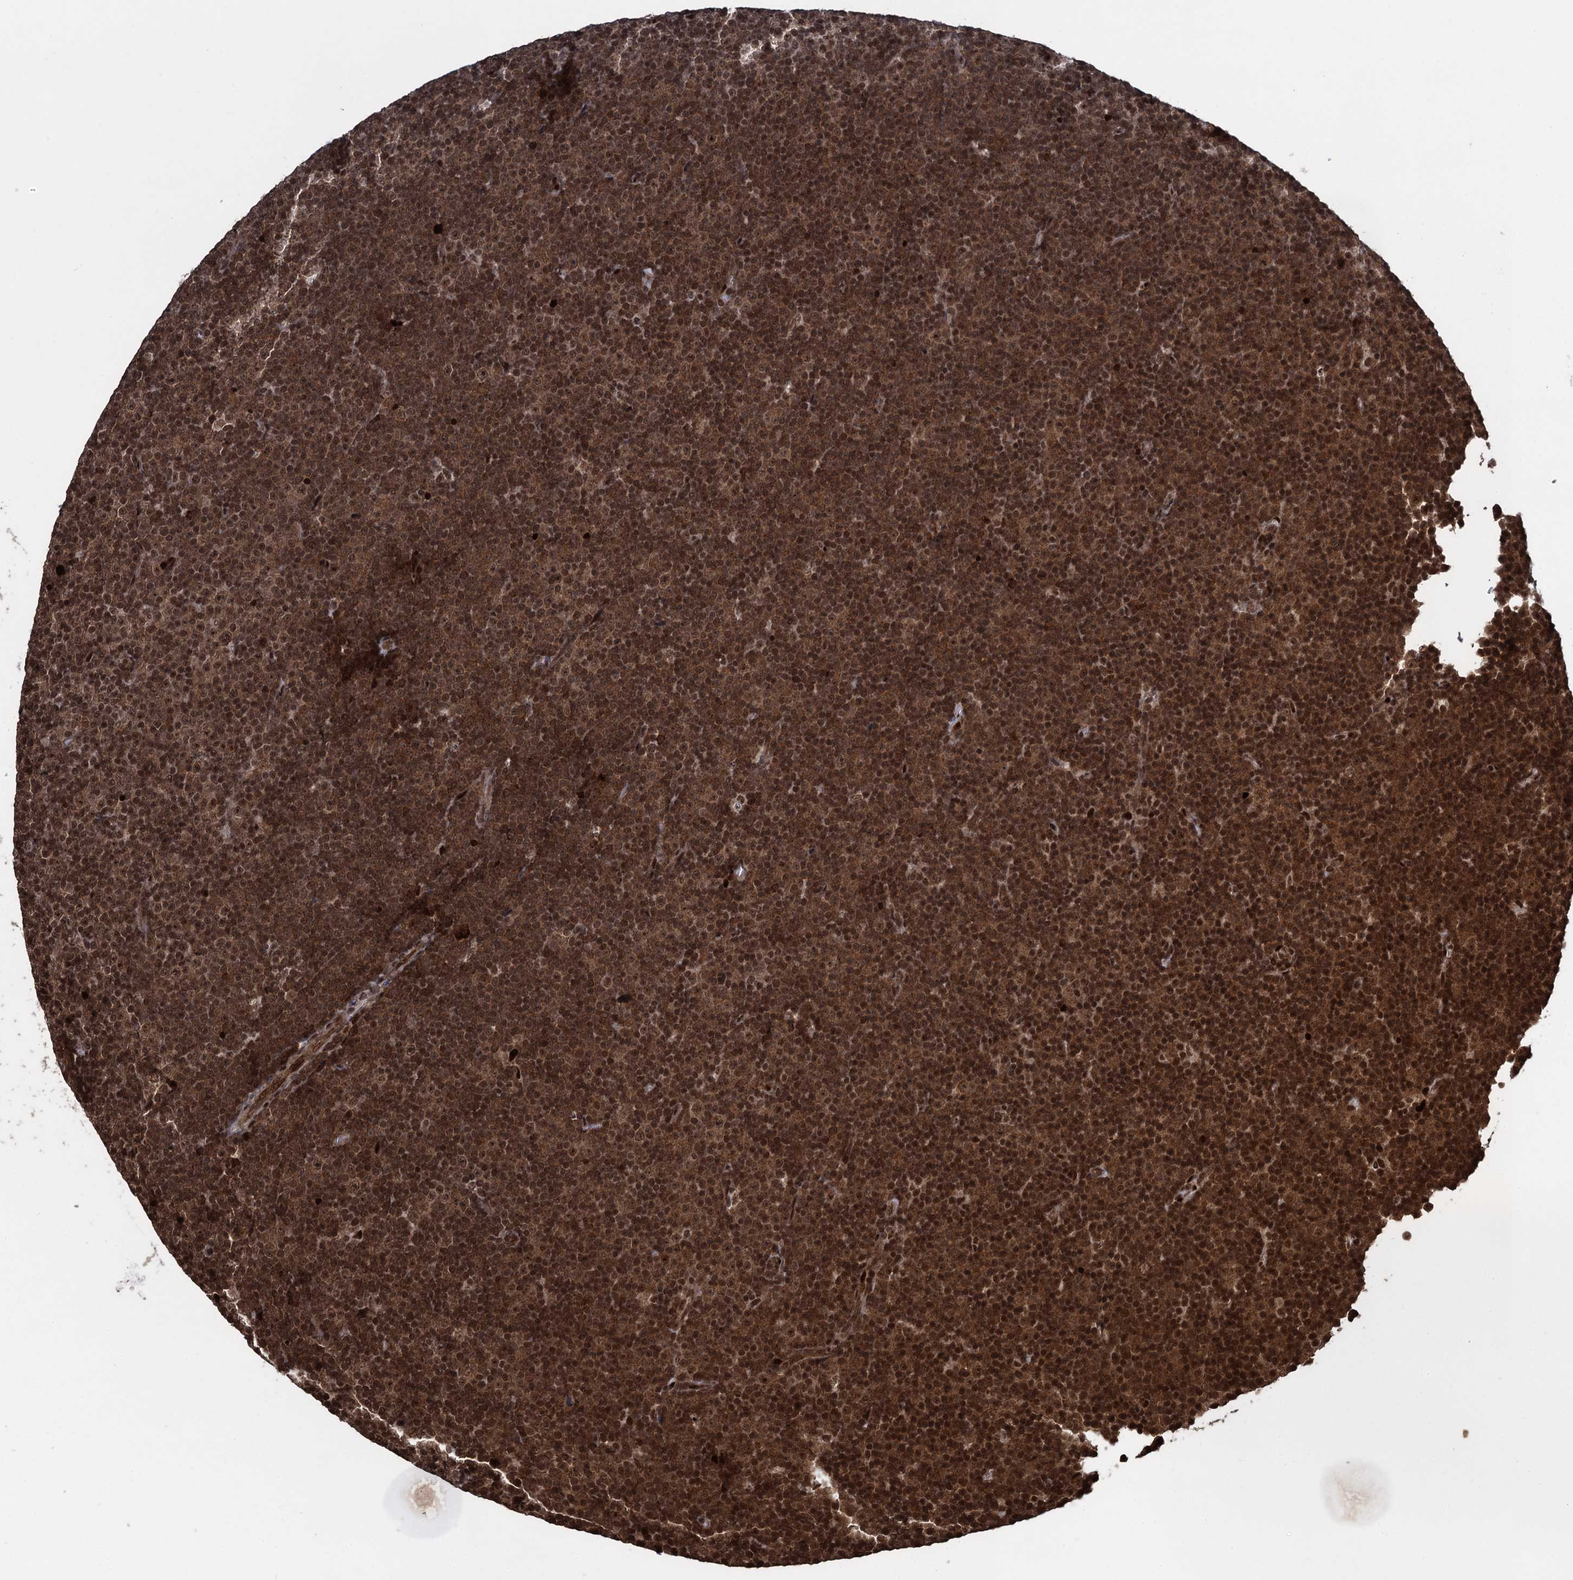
{"staining": {"intensity": "moderate", "quantity": ">75%", "location": "nuclear"}, "tissue": "lymphoma", "cell_type": "Tumor cells", "image_type": "cancer", "snomed": [{"axis": "morphology", "description": "Malignant lymphoma, non-Hodgkin's type, Low grade"}, {"axis": "topography", "description": "Lymph node"}], "caption": "This is an image of IHC staining of low-grade malignant lymphoma, non-Hodgkin's type, which shows moderate staining in the nuclear of tumor cells.", "gene": "ZNF169", "patient": {"sex": "female", "age": 67}}